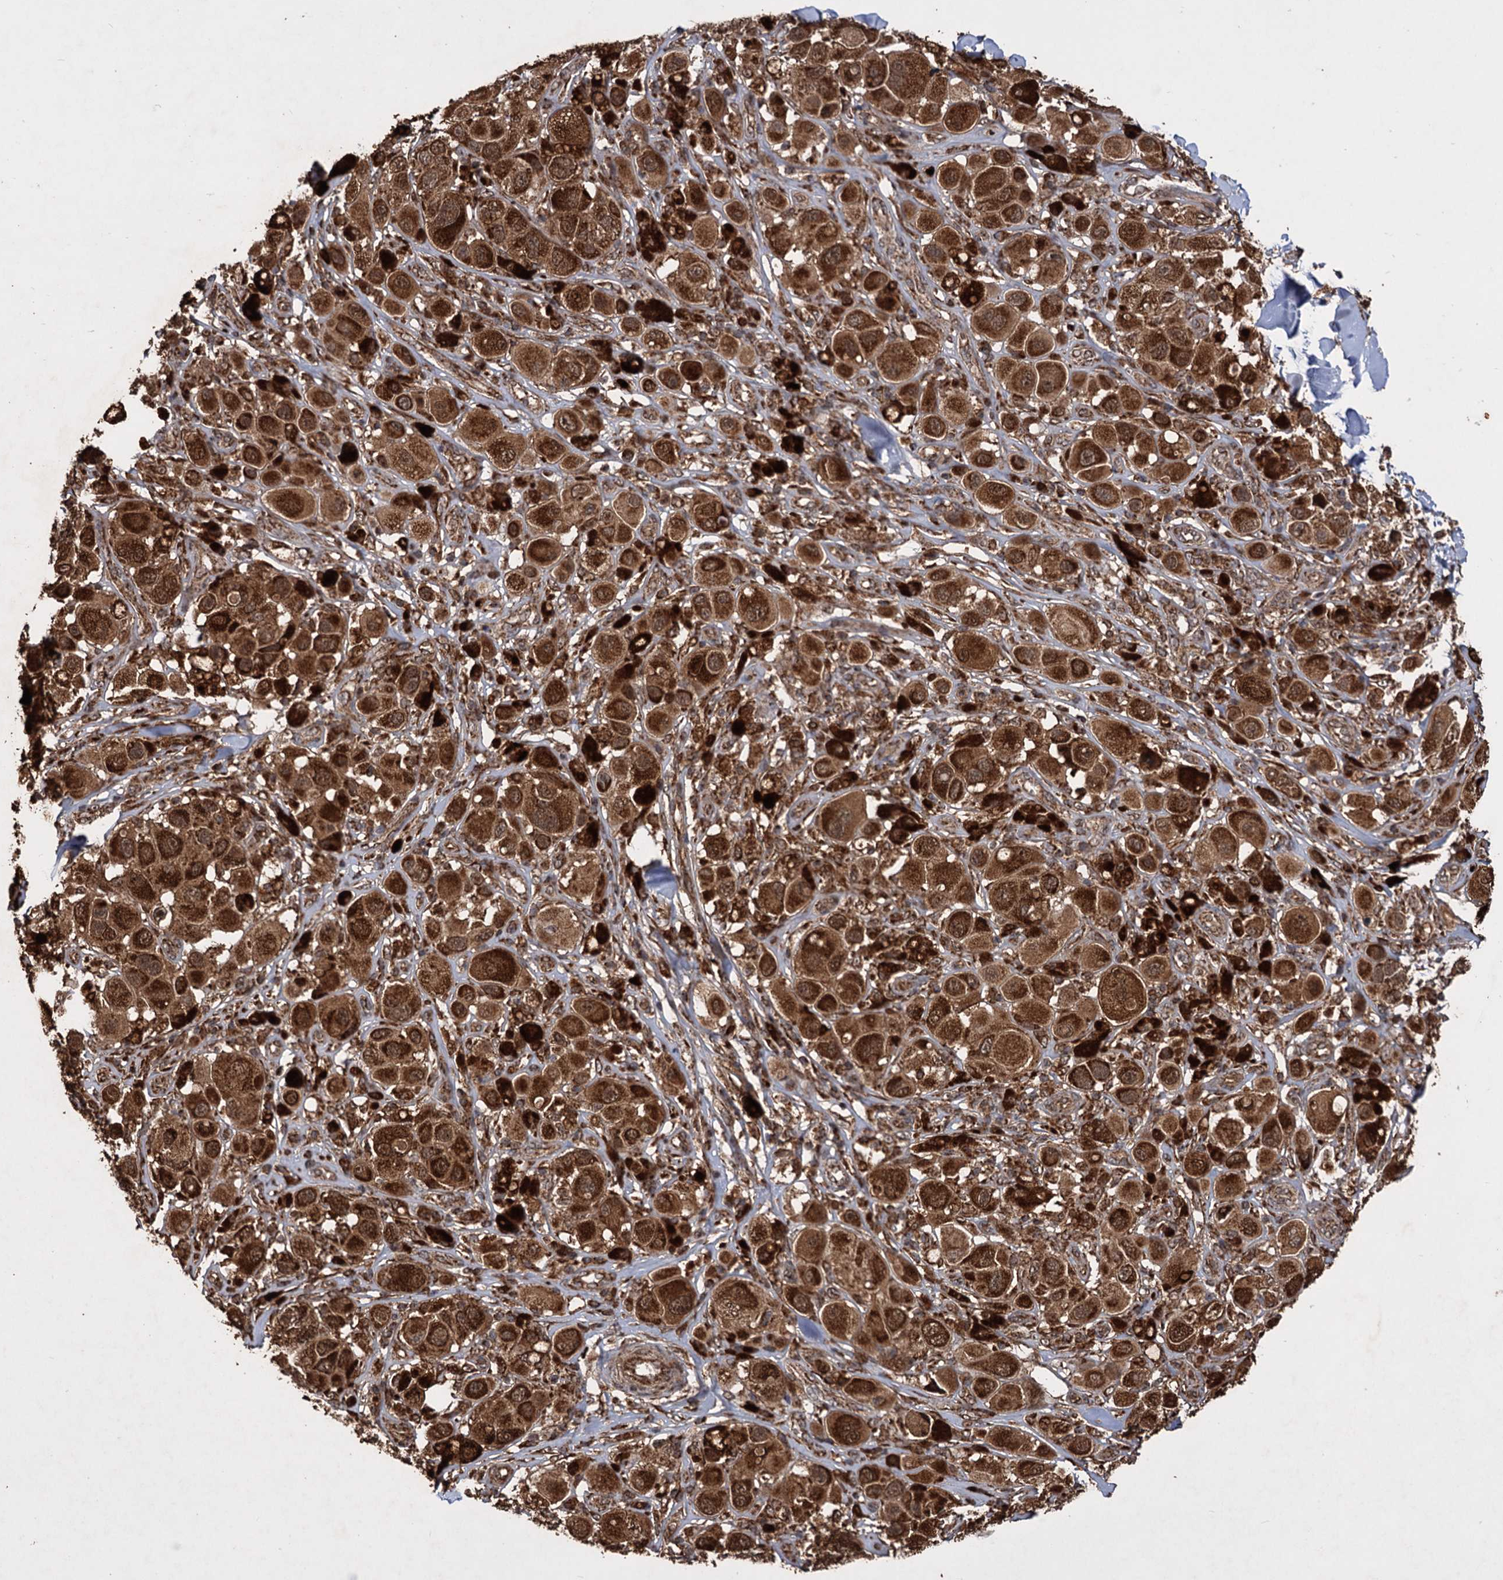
{"staining": {"intensity": "strong", "quantity": ">75%", "location": "cytoplasmic/membranous"}, "tissue": "melanoma", "cell_type": "Tumor cells", "image_type": "cancer", "snomed": [{"axis": "morphology", "description": "Malignant melanoma, Metastatic site"}, {"axis": "topography", "description": "Skin"}], "caption": "Immunohistochemical staining of human melanoma demonstrates high levels of strong cytoplasmic/membranous positivity in approximately >75% of tumor cells.", "gene": "IPO4", "patient": {"sex": "male", "age": 41}}